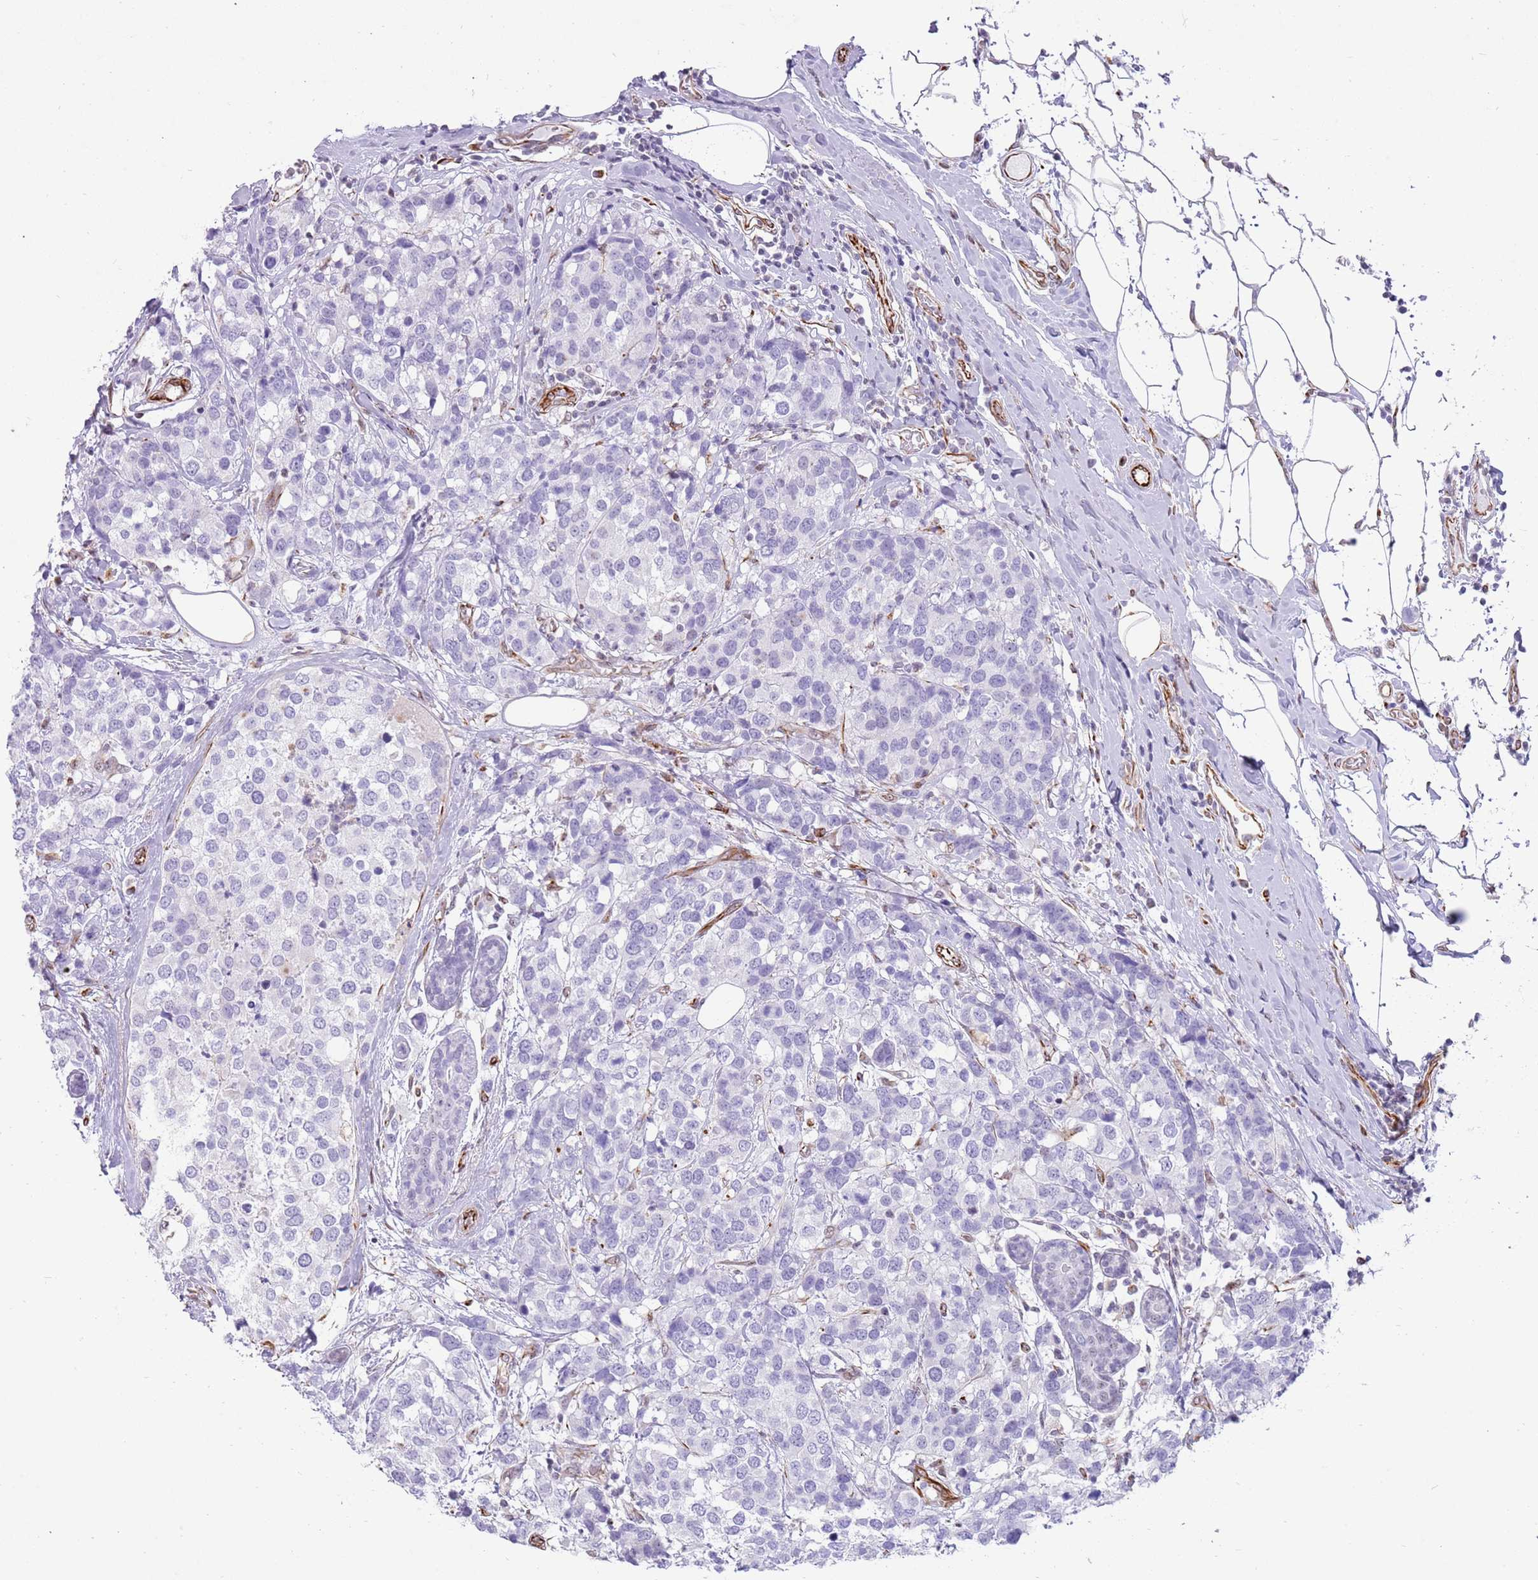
{"staining": {"intensity": "negative", "quantity": "none", "location": "none"}, "tissue": "breast cancer", "cell_type": "Tumor cells", "image_type": "cancer", "snomed": [{"axis": "morphology", "description": "Lobular carcinoma"}, {"axis": "topography", "description": "Breast"}], "caption": "This is an immunohistochemistry (IHC) image of breast cancer (lobular carcinoma). There is no expression in tumor cells.", "gene": "NBPF3", "patient": {"sex": "female", "age": 59}}